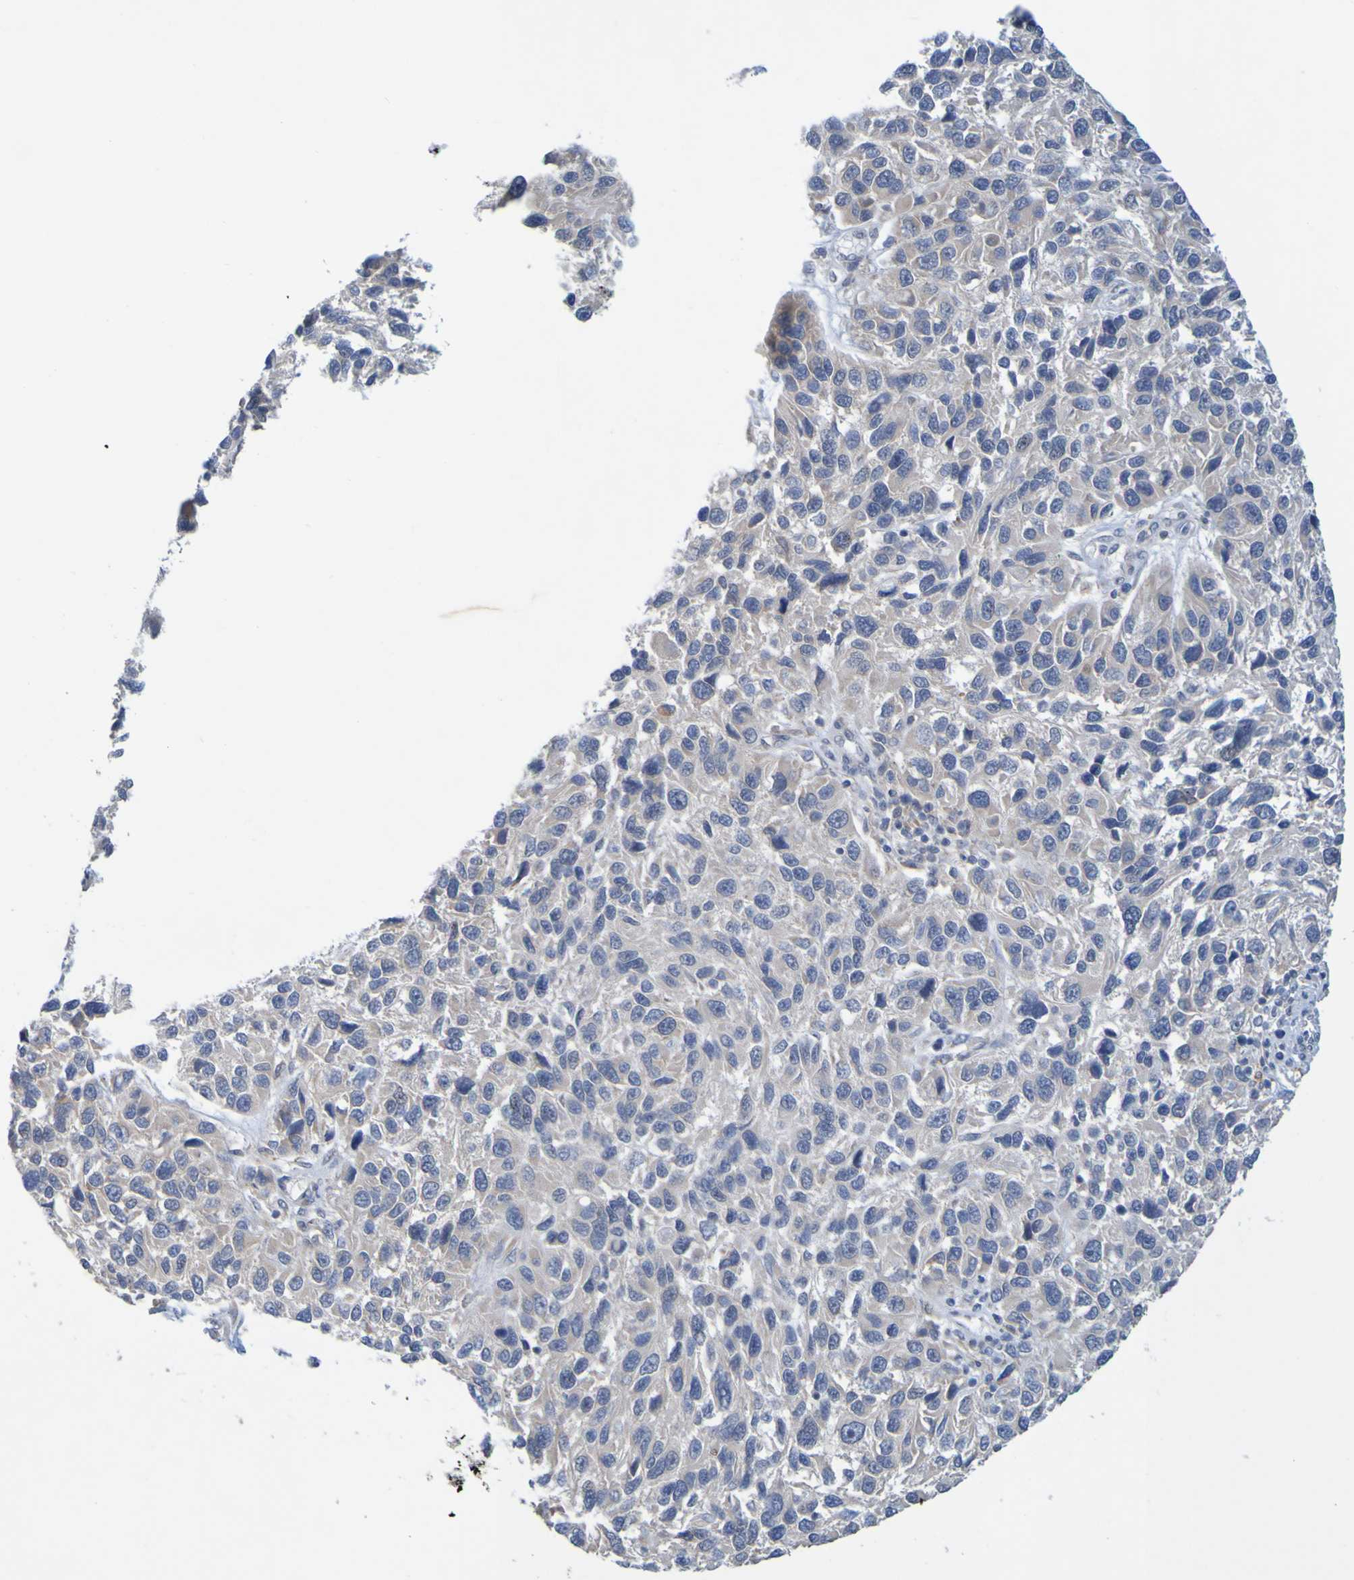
{"staining": {"intensity": "negative", "quantity": "none", "location": "none"}, "tissue": "melanoma", "cell_type": "Tumor cells", "image_type": "cancer", "snomed": [{"axis": "morphology", "description": "Malignant melanoma, NOS"}, {"axis": "topography", "description": "Skin"}], "caption": "IHC of human melanoma reveals no expression in tumor cells. (DAB (3,3'-diaminobenzidine) immunohistochemistry (IHC) with hematoxylin counter stain).", "gene": "LILRB5", "patient": {"sex": "male", "age": 53}}